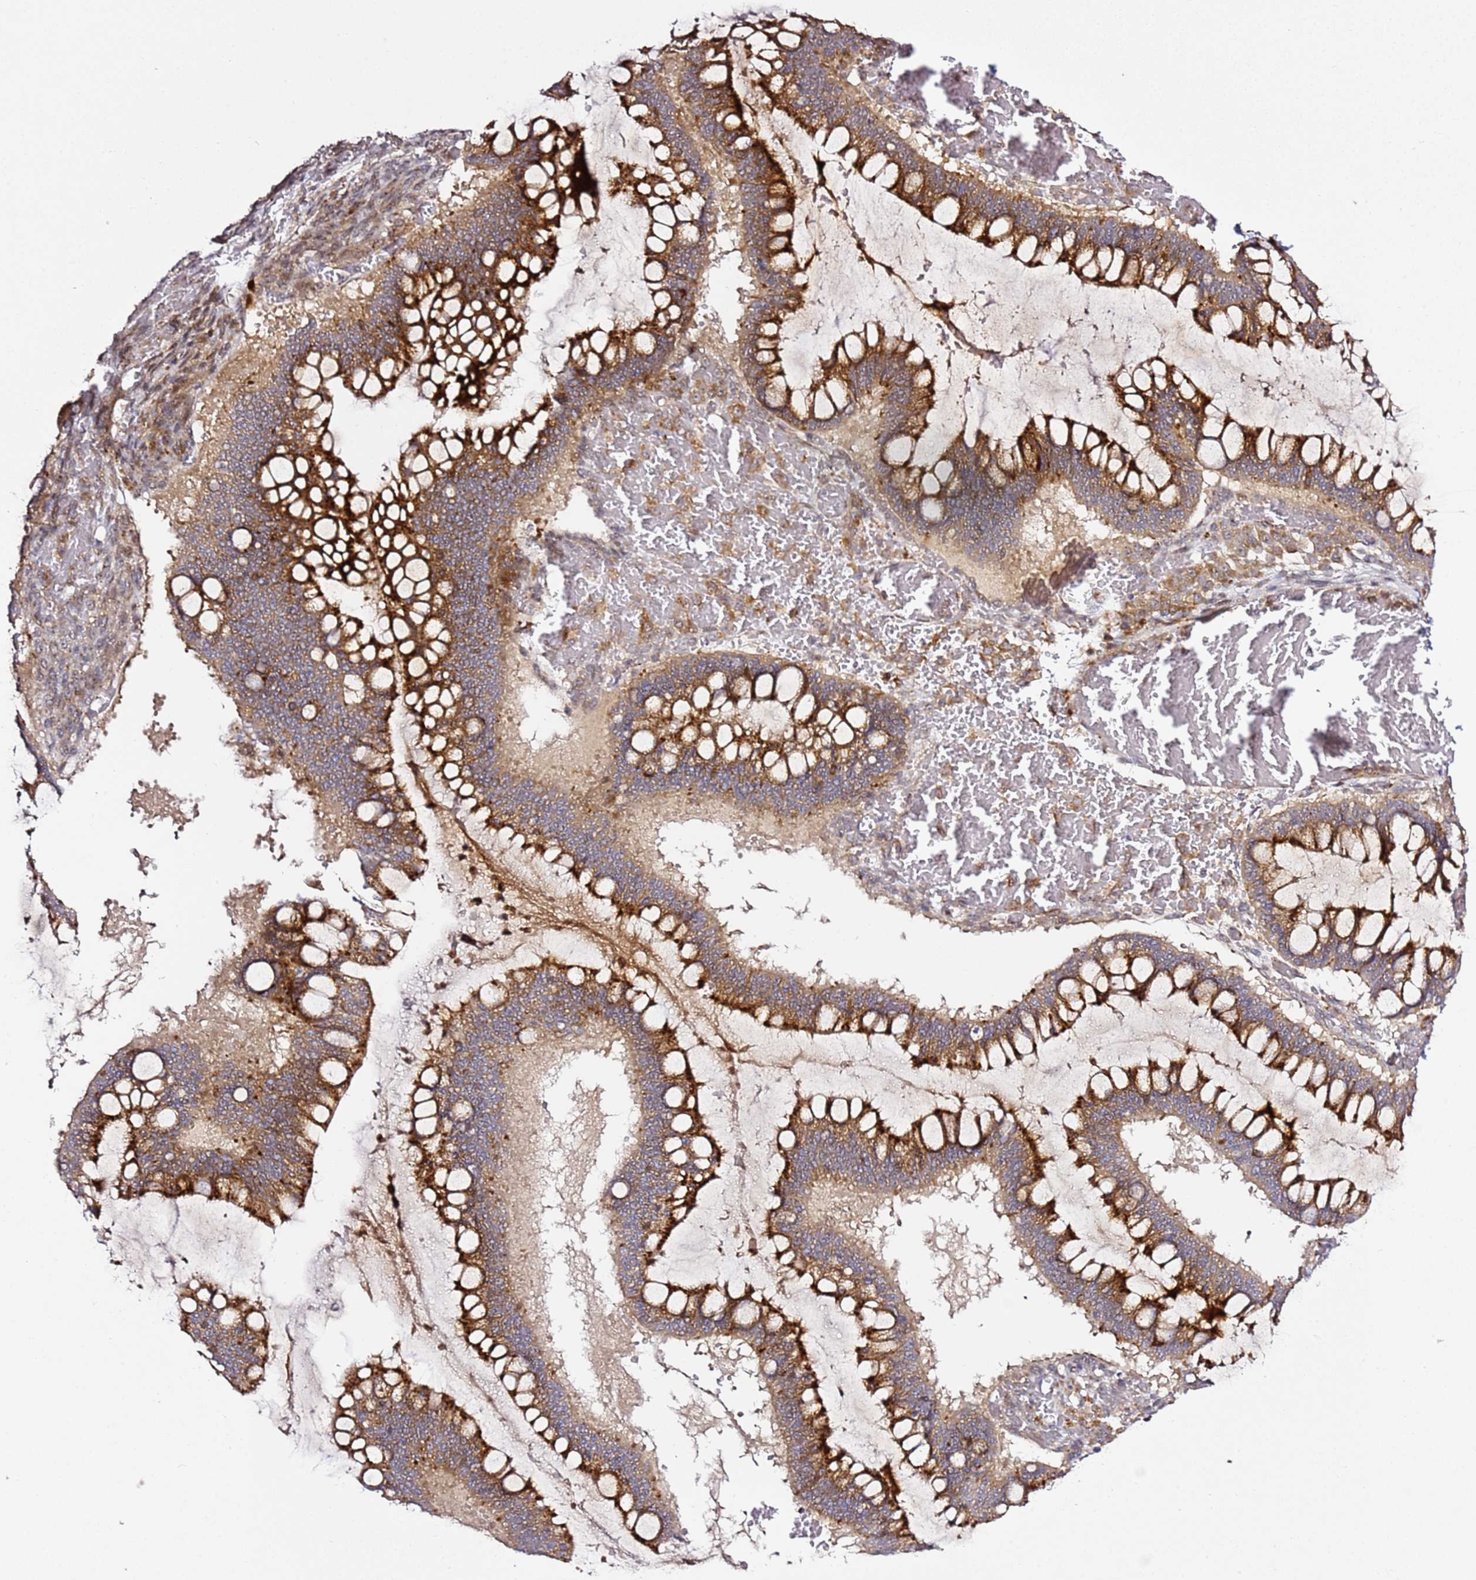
{"staining": {"intensity": "strong", "quantity": ">75%", "location": "cytoplasmic/membranous"}, "tissue": "ovarian cancer", "cell_type": "Tumor cells", "image_type": "cancer", "snomed": [{"axis": "morphology", "description": "Cystadenocarcinoma, mucinous, NOS"}, {"axis": "topography", "description": "Ovary"}], "caption": "High-power microscopy captured an immunohistochemistry (IHC) image of ovarian cancer (mucinous cystadenocarcinoma), revealing strong cytoplasmic/membranous staining in about >75% of tumor cells. (Brightfield microscopy of DAB IHC at high magnification).", "gene": "PVRIG", "patient": {"sex": "female", "age": 73}}